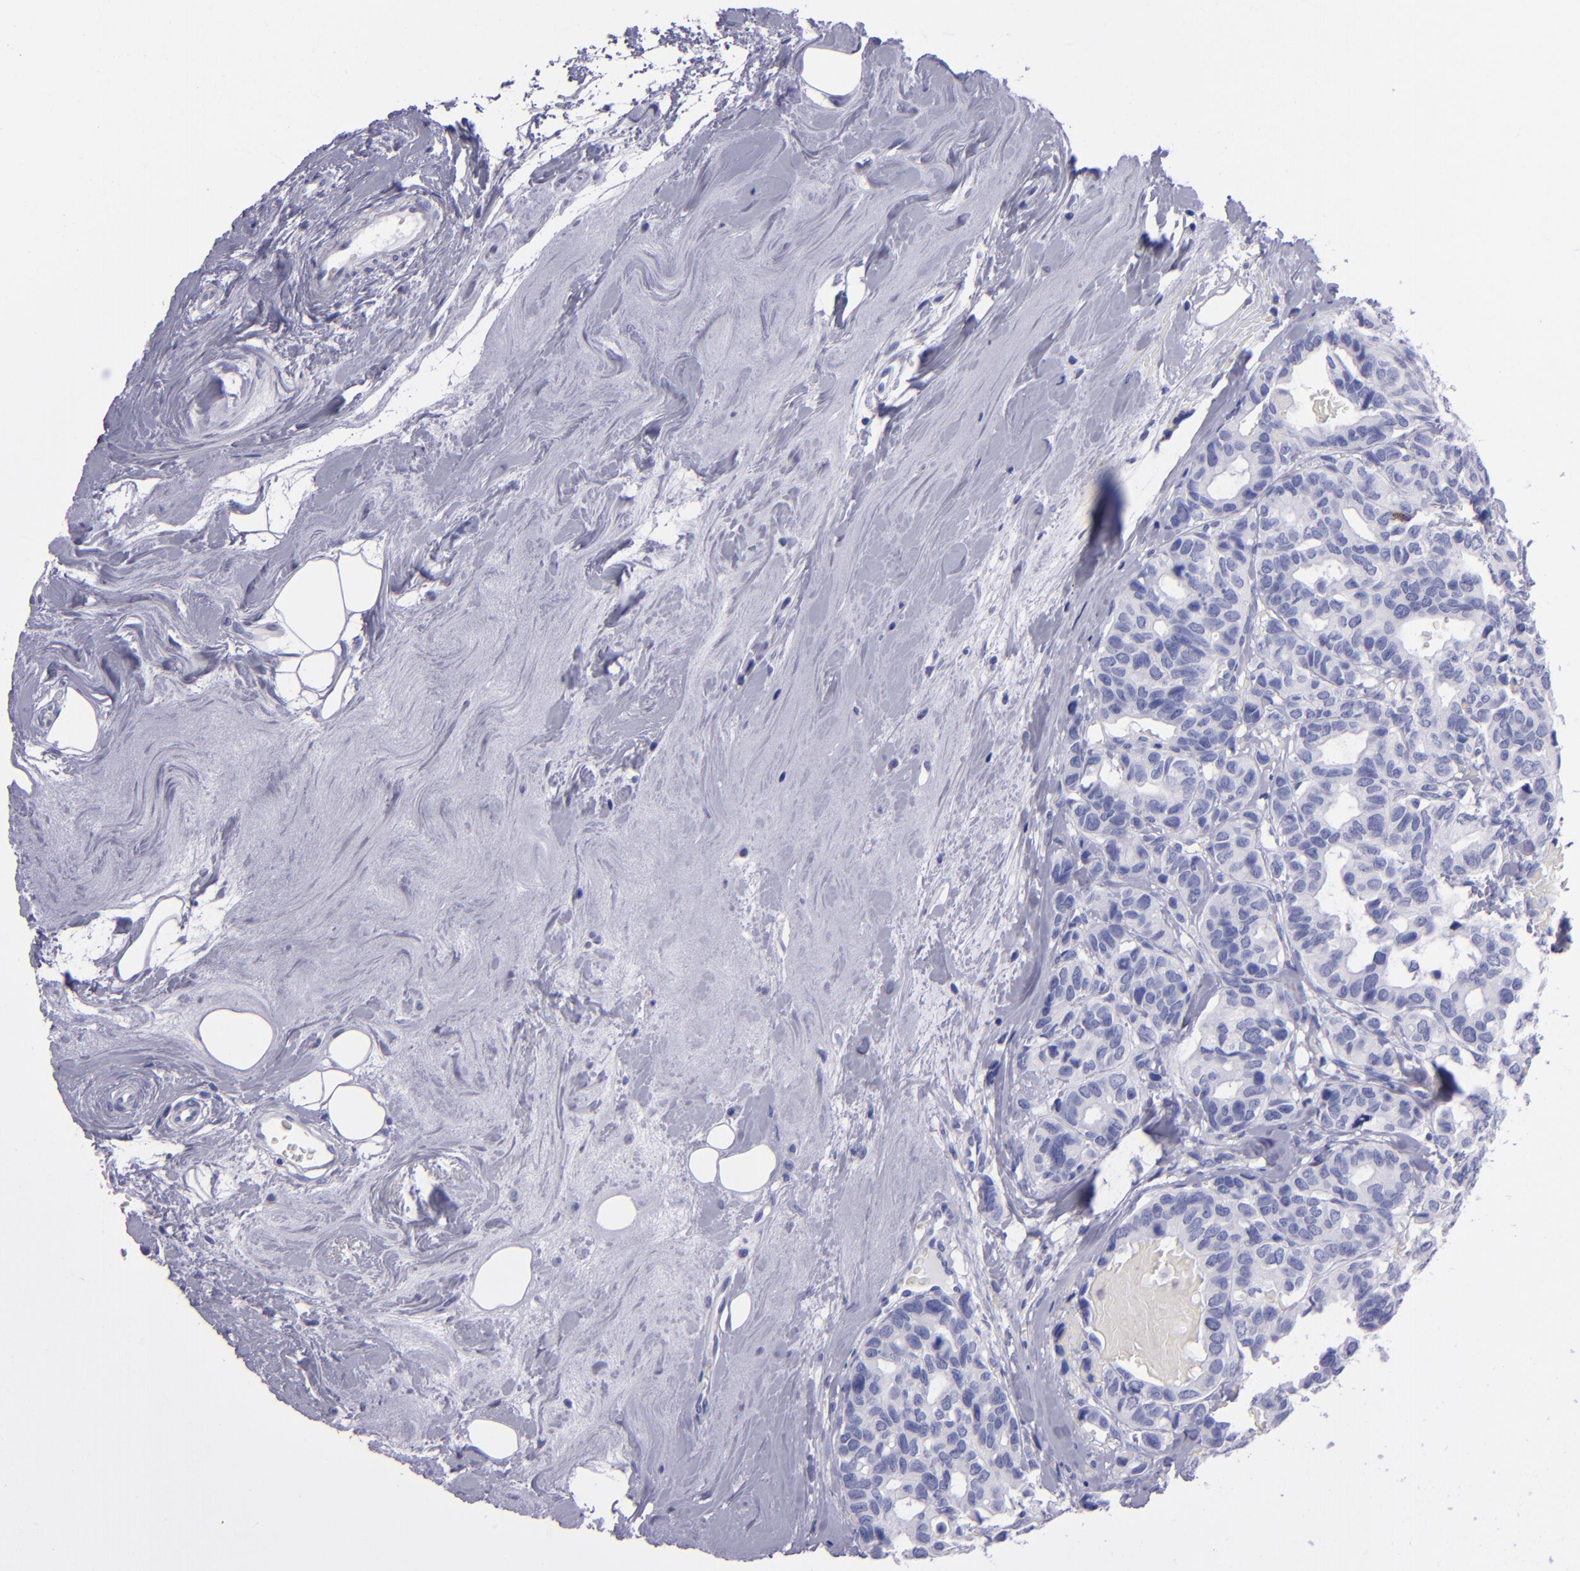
{"staining": {"intensity": "negative", "quantity": "none", "location": "none"}, "tissue": "breast cancer", "cell_type": "Tumor cells", "image_type": "cancer", "snomed": [{"axis": "morphology", "description": "Duct carcinoma"}, {"axis": "topography", "description": "Breast"}], "caption": "The micrograph demonstrates no significant staining in tumor cells of invasive ductal carcinoma (breast).", "gene": "CR1", "patient": {"sex": "female", "age": 69}}